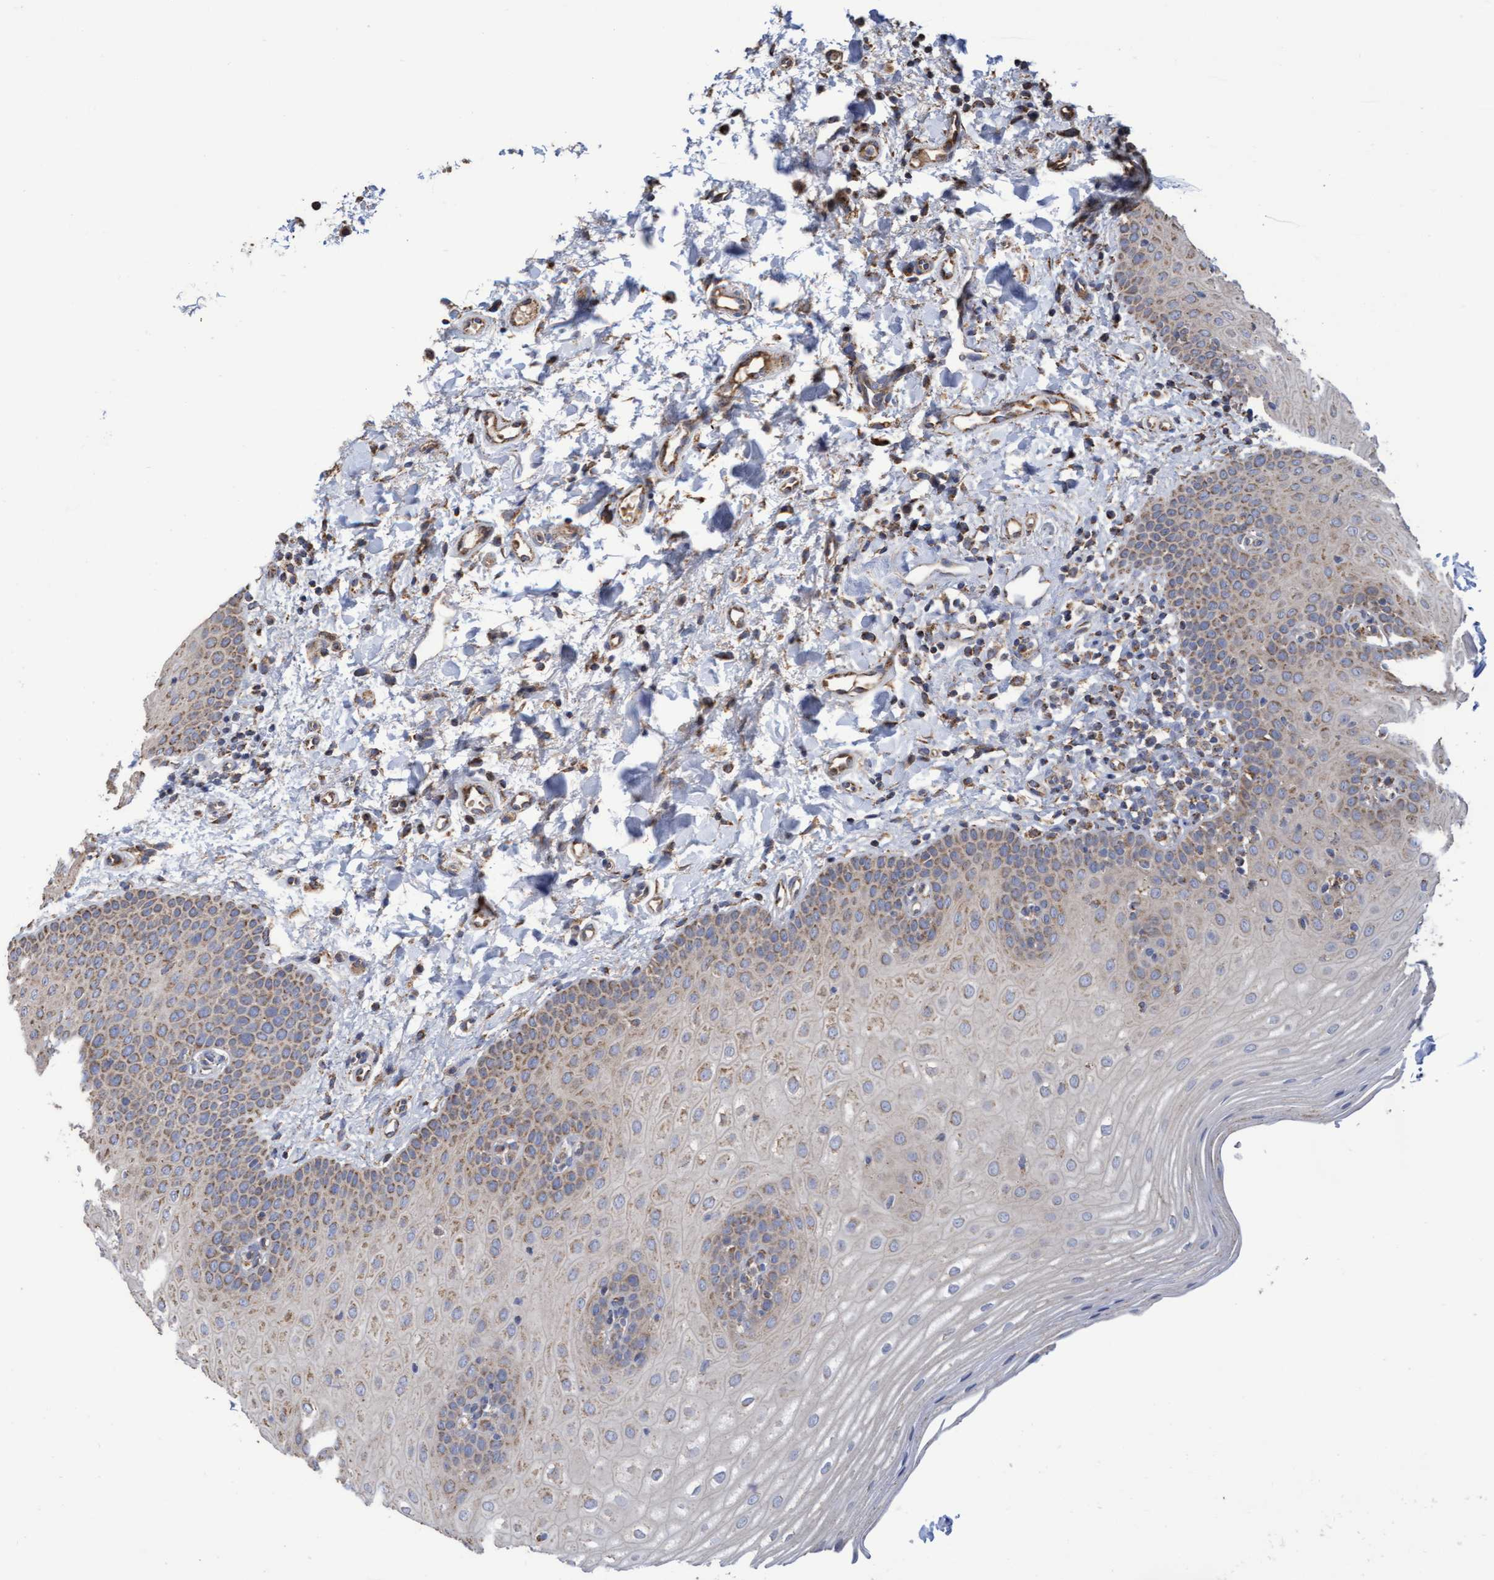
{"staining": {"intensity": "moderate", "quantity": ">75%", "location": "cytoplasmic/membranous"}, "tissue": "oral mucosa", "cell_type": "Squamous epithelial cells", "image_type": "normal", "snomed": [{"axis": "morphology", "description": "Normal tissue, NOS"}, {"axis": "topography", "description": "Skin"}, {"axis": "topography", "description": "Oral tissue"}], "caption": "An IHC photomicrograph of normal tissue is shown. Protein staining in brown shows moderate cytoplasmic/membranous positivity in oral mucosa within squamous epithelial cells.", "gene": "COBL", "patient": {"sex": "male", "age": 84}}